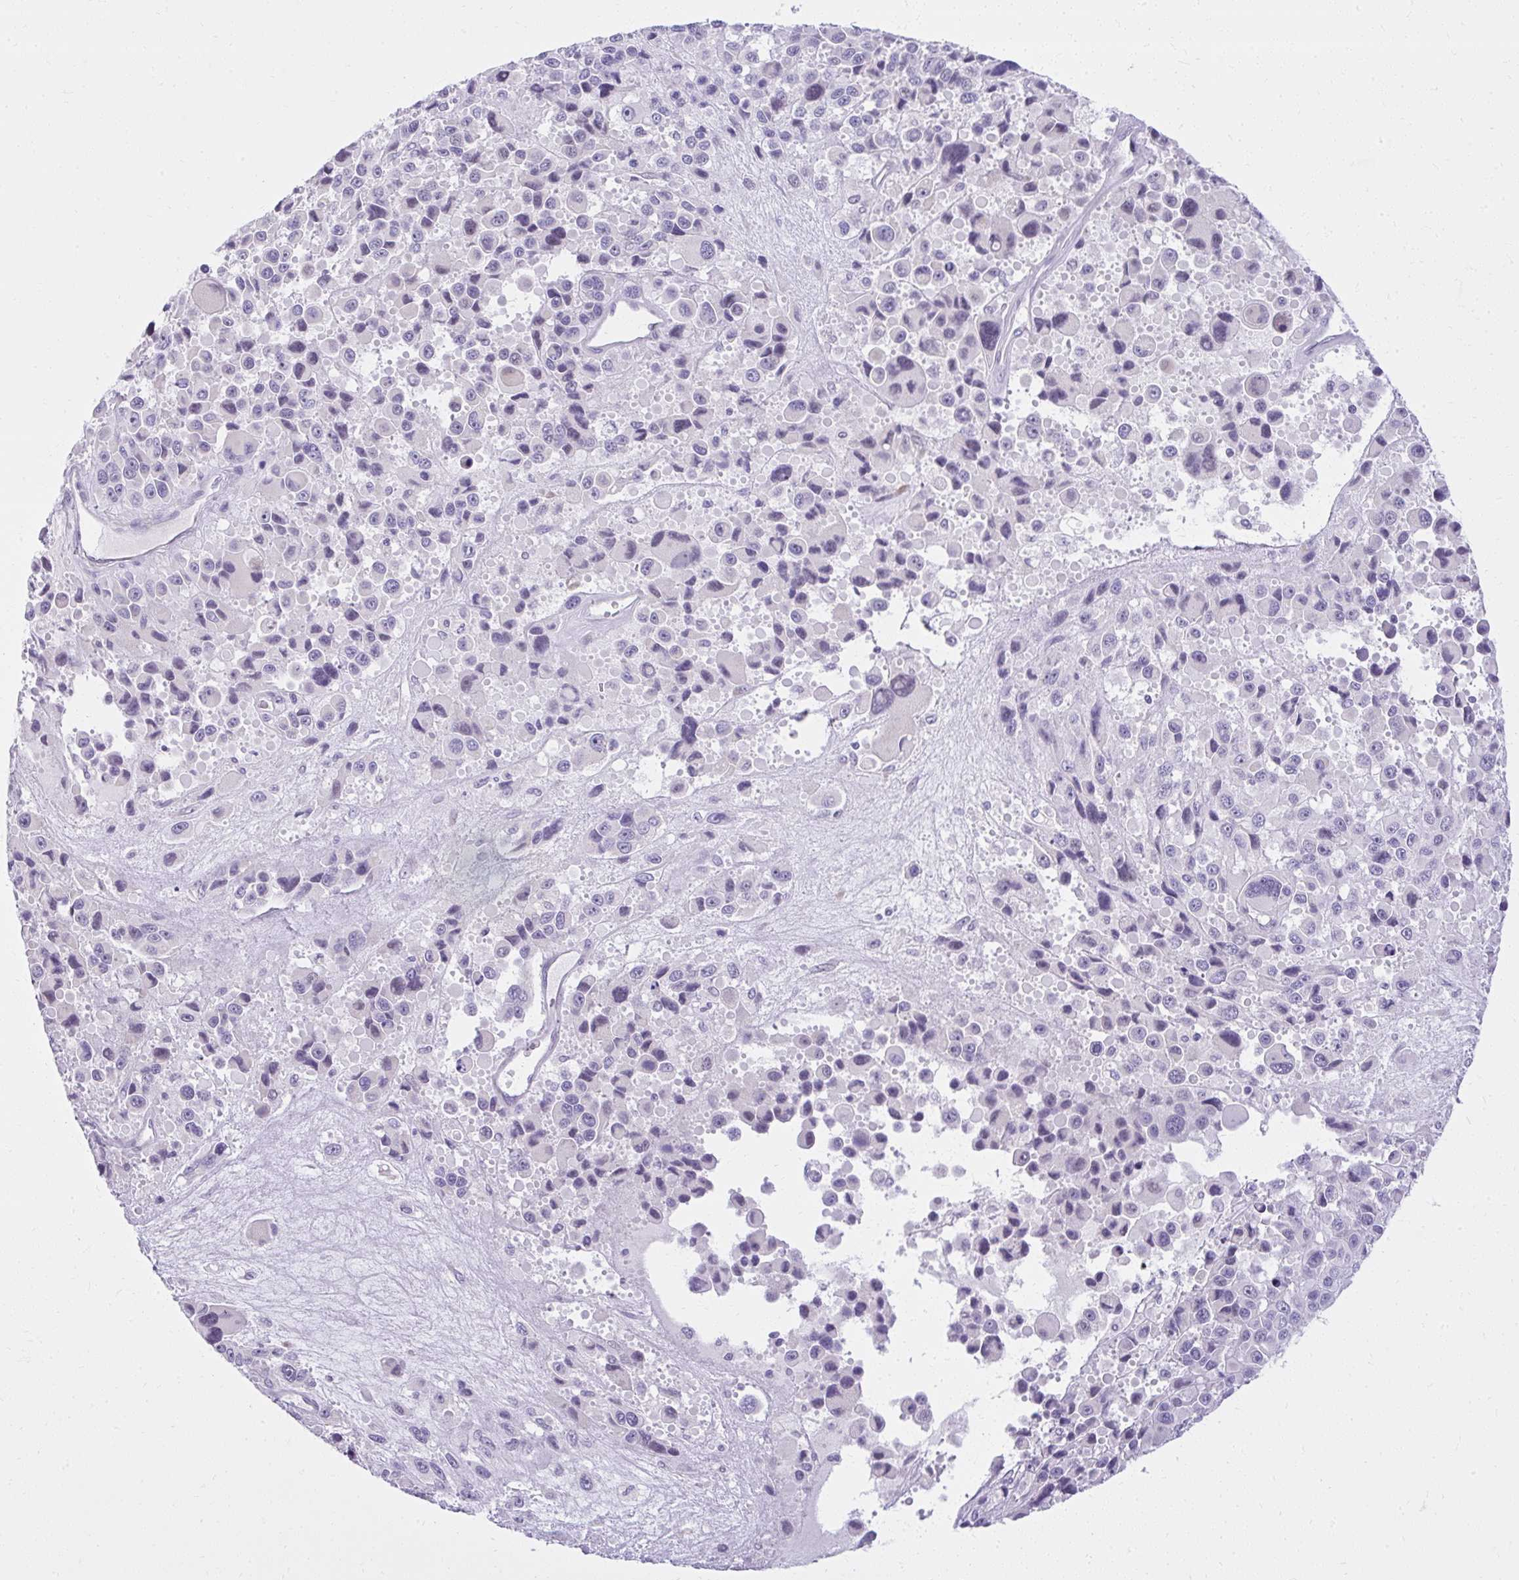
{"staining": {"intensity": "negative", "quantity": "none", "location": "none"}, "tissue": "melanoma", "cell_type": "Tumor cells", "image_type": "cancer", "snomed": [{"axis": "morphology", "description": "Malignant melanoma, Metastatic site"}, {"axis": "topography", "description": "Lymph node"}], "caption": "Tumor cells are negative for brown protein staining in melanoma. Brightfield microscopy of IHC stained with DAB (3,3'-diaminobenzidine) (brown) and hematoxylin (blue), captured at high magnification.", "gene": "PRAP1", "patient": {"sex": "female", "age": 65}}